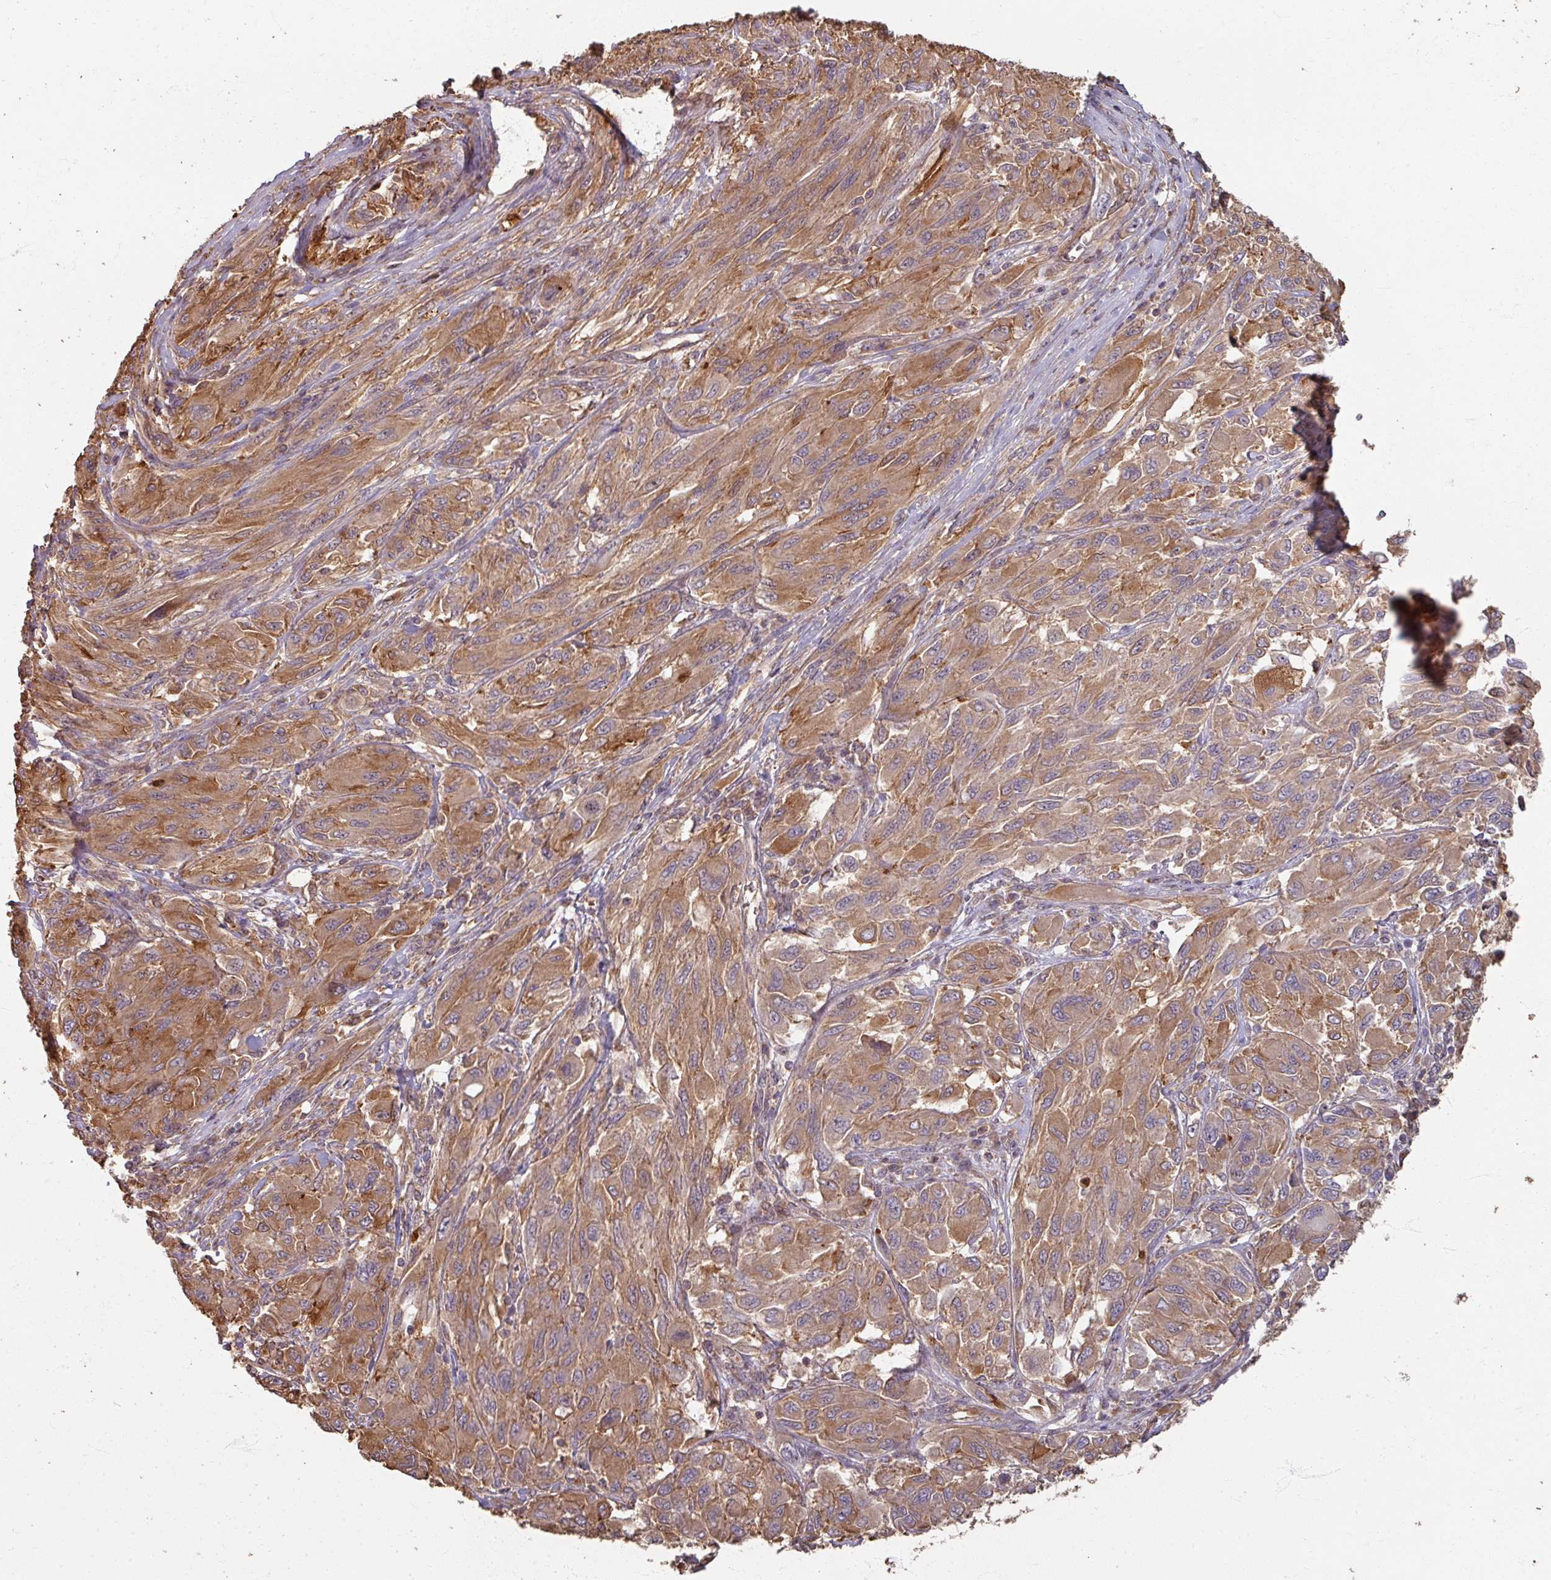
{"staining": {"intensity": "moderate", "quantity": ">75%", "location": "cytoplasmic/membranous"}, "tissue": "melanoma", "cell_type": "Tumor cells", "image_type": "cancer", "snomed": [{"axis": "morphology", "description": "Malignant melanoma, NOS"}, {"axis": "topography", "description": "Skin"}], "caption": "DAB (3,3'-diaminobenzidine) immunohistochemical staining of melanoma exhibits moderate cytoplasmic/membranous protein positivity in approximately >75% of tumor cells.", "gene": "CCDC68", "patient": {"sex": "female", "age": 91}}